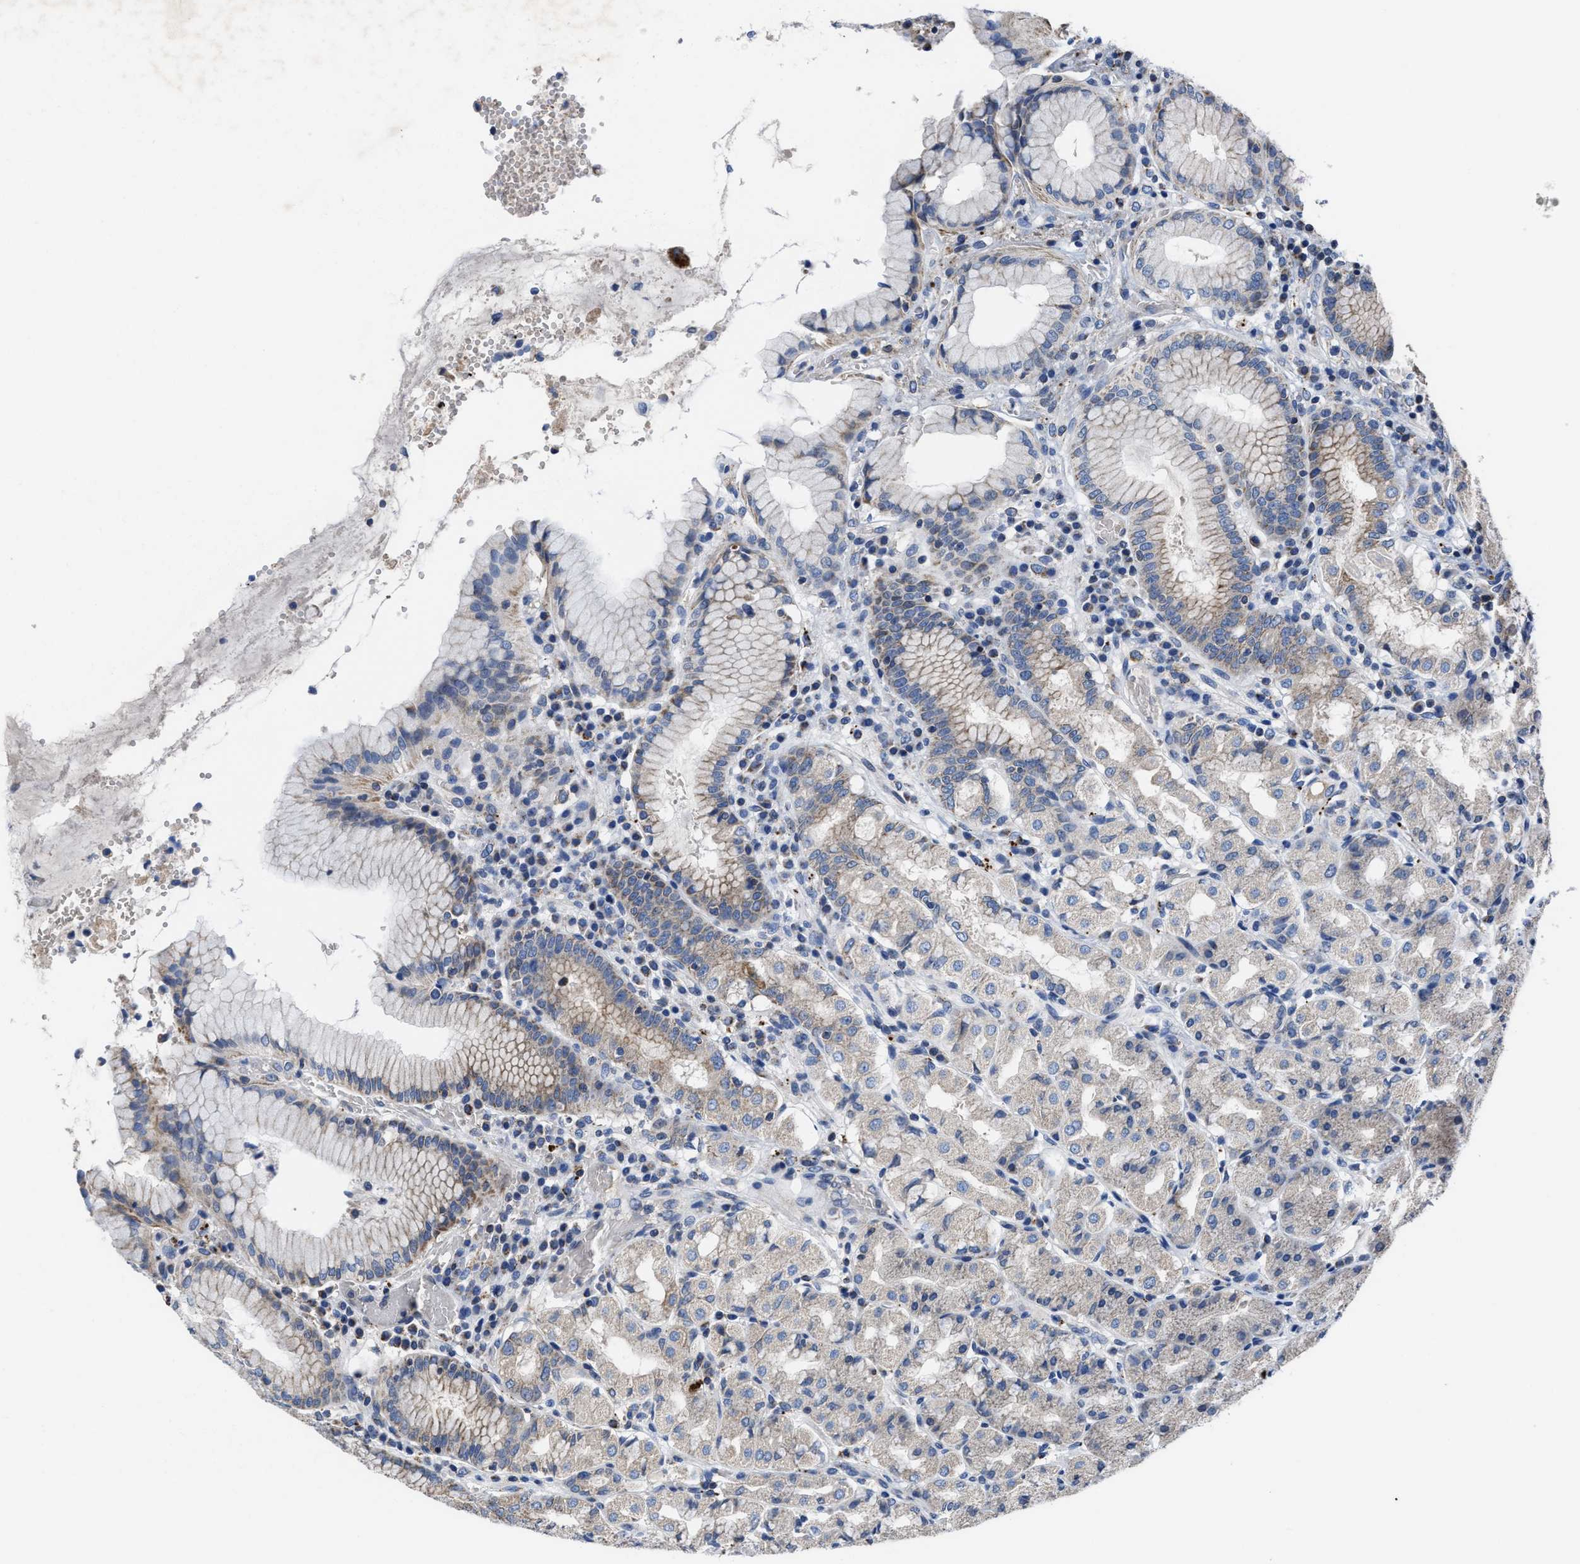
{"staining": {"intensity": "weak", "quantity": "25%-75%", "location": "cytoplasmic/membranous"}, "tissue": "stomach", "cell_type": "Glandular cells", "image_type": "normal", "snomed": [{"axis": "morphology", "description": "Normal tissue, NOS"}, {"axis": "topography", "description": "Stomach"}, {"axis": "topography", "description": "Stomach, lower"}], "caption": "Immunohistochemistry (IHC) histopathology image of unremarkable stomach stained for a protein (brown), which displays low levels of weak cytoplasmic/membranous staining in approximately 25%-75% of glandular cells.", "gene": "CACNA1D", "patient": {"sex": "female", "age": 56}}